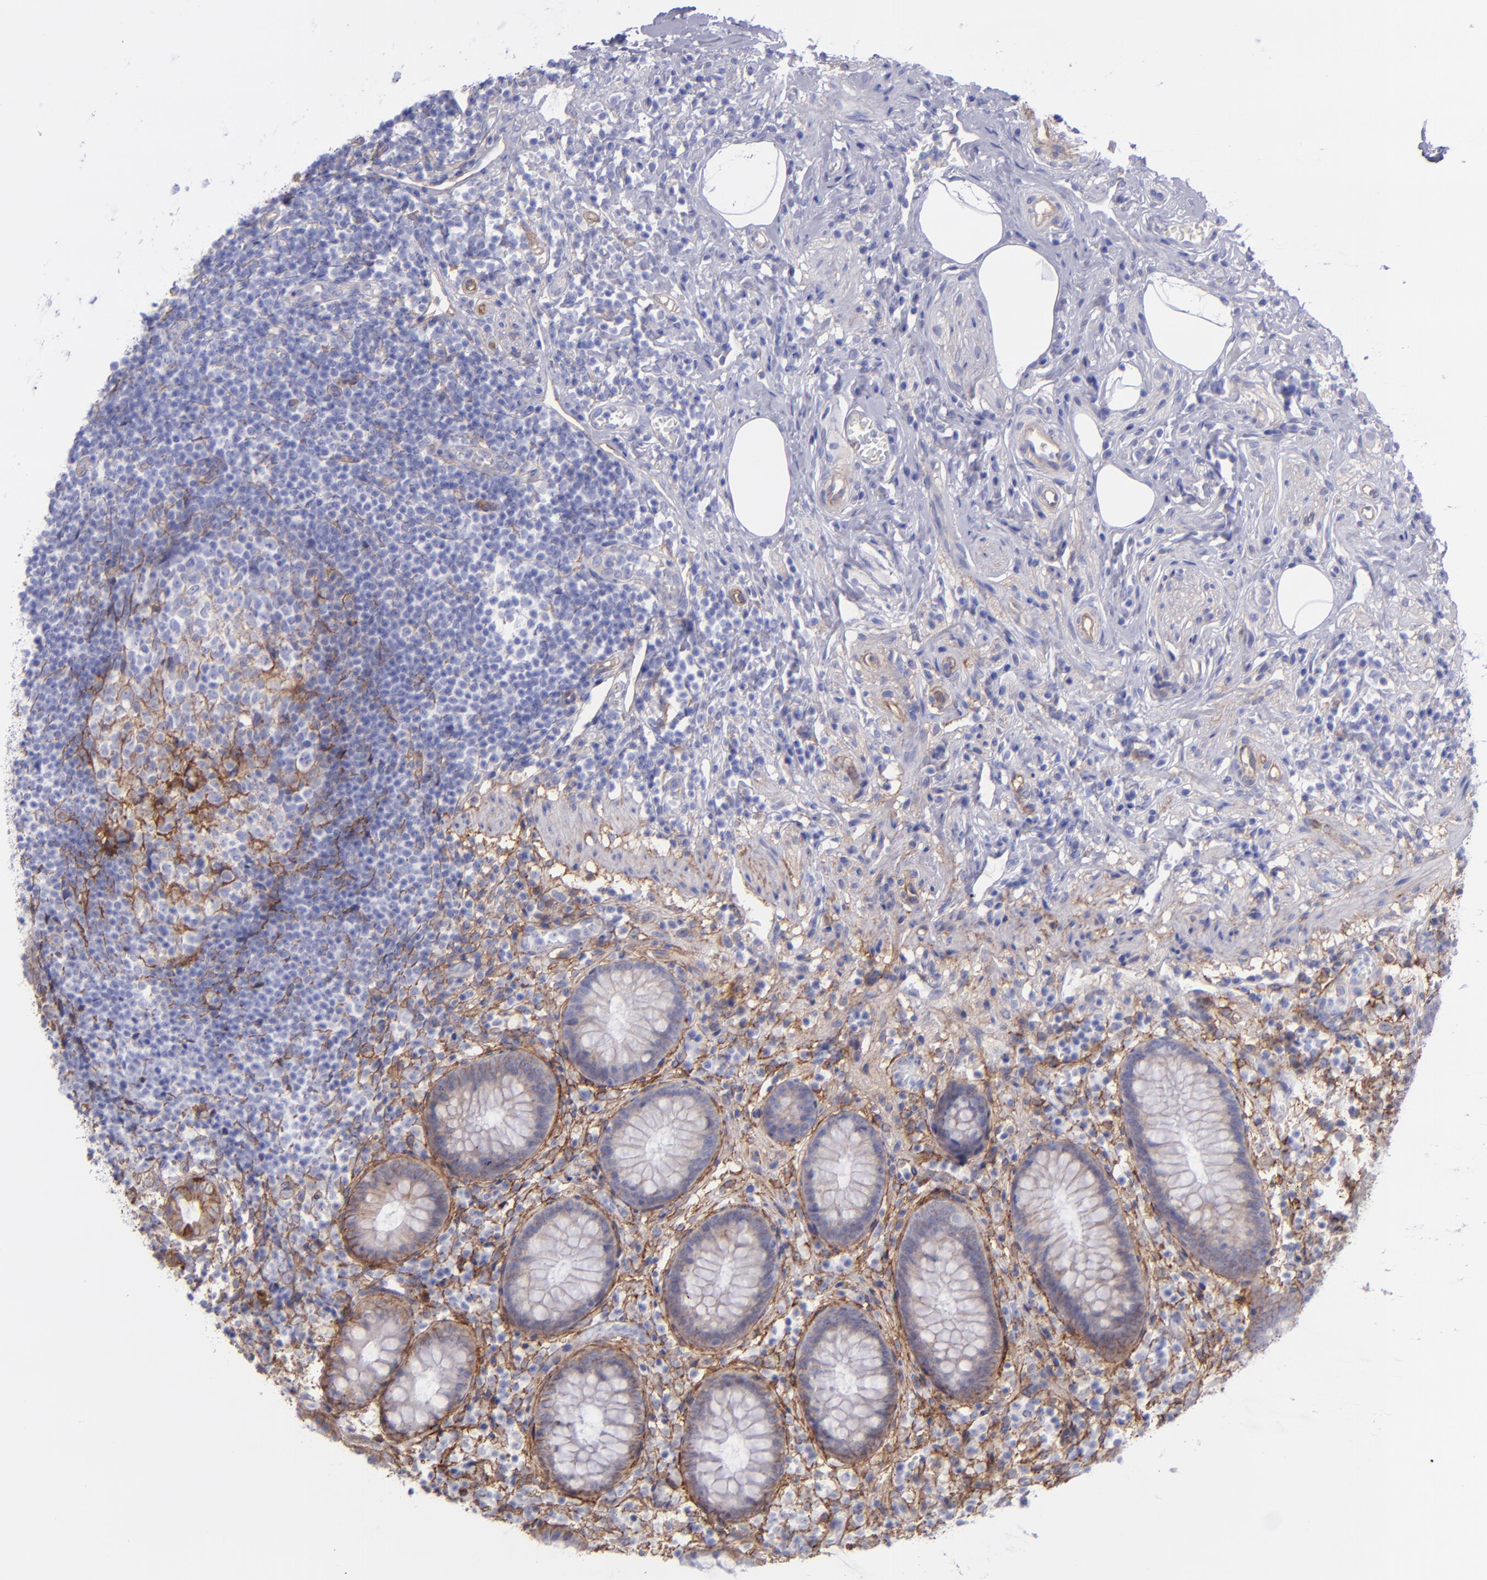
{"staining": {"intensity": "moderate", "quantity": ">75%", "location": "cytoplasmic/membranous"}, "tissue": "appendix", "cell_type": "Glandular cells", "image_type": "normal", "snomed": [{"axis": "morphology", "description": "Normal tissue, NOS"}, {"axis": "topography", "description": "Appendix"}], "caption": "Brown immunohistochemical staining in benign appendix shows moderate cytoplasmic/membranous positivity in about >75% of glandular cells.", "gene": "ITGAV", "patient": {"sex": "male", "age": 38}}